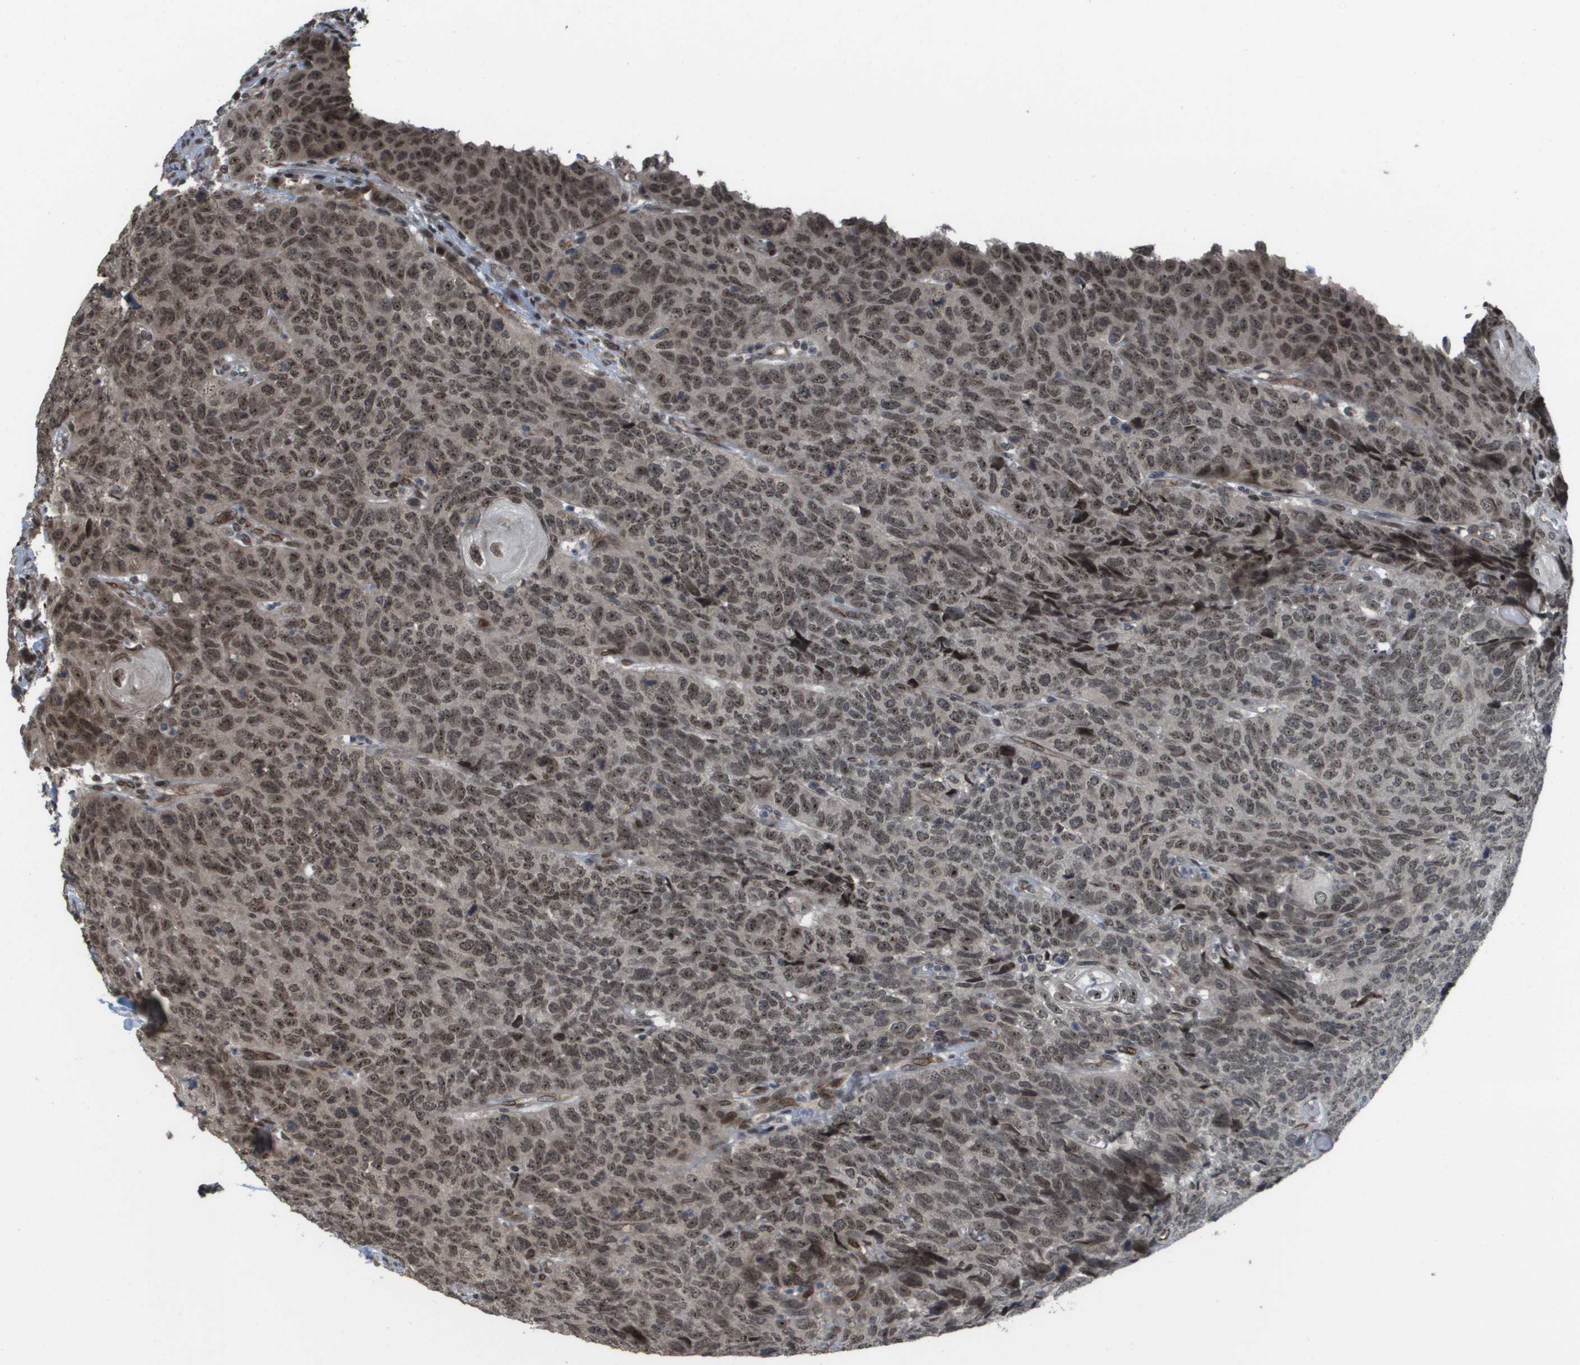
{"staining": {"intensity": "moderate", "quantity": ">75%", "location": "cytoplasmic/membranous,nuclear"}, "tissue": "head and neck cancer", "cell_type": "Tumor cells", "image_type": "cancer", "snomed": [{"axis": "morphology", "description": "Squamous cell carcinoma, NOS"}, {"axis": "topography", "description": "Head-Neck"}], "caption": "The image demonstrates staining of head and neck squamous cell carcinoma, revealing moderate cytoplasmic/membranous and nuclear protein expression (brown color) within tumor cells.", "gene": "KAT5", "patient": {"sex": "male", "age": 66}}